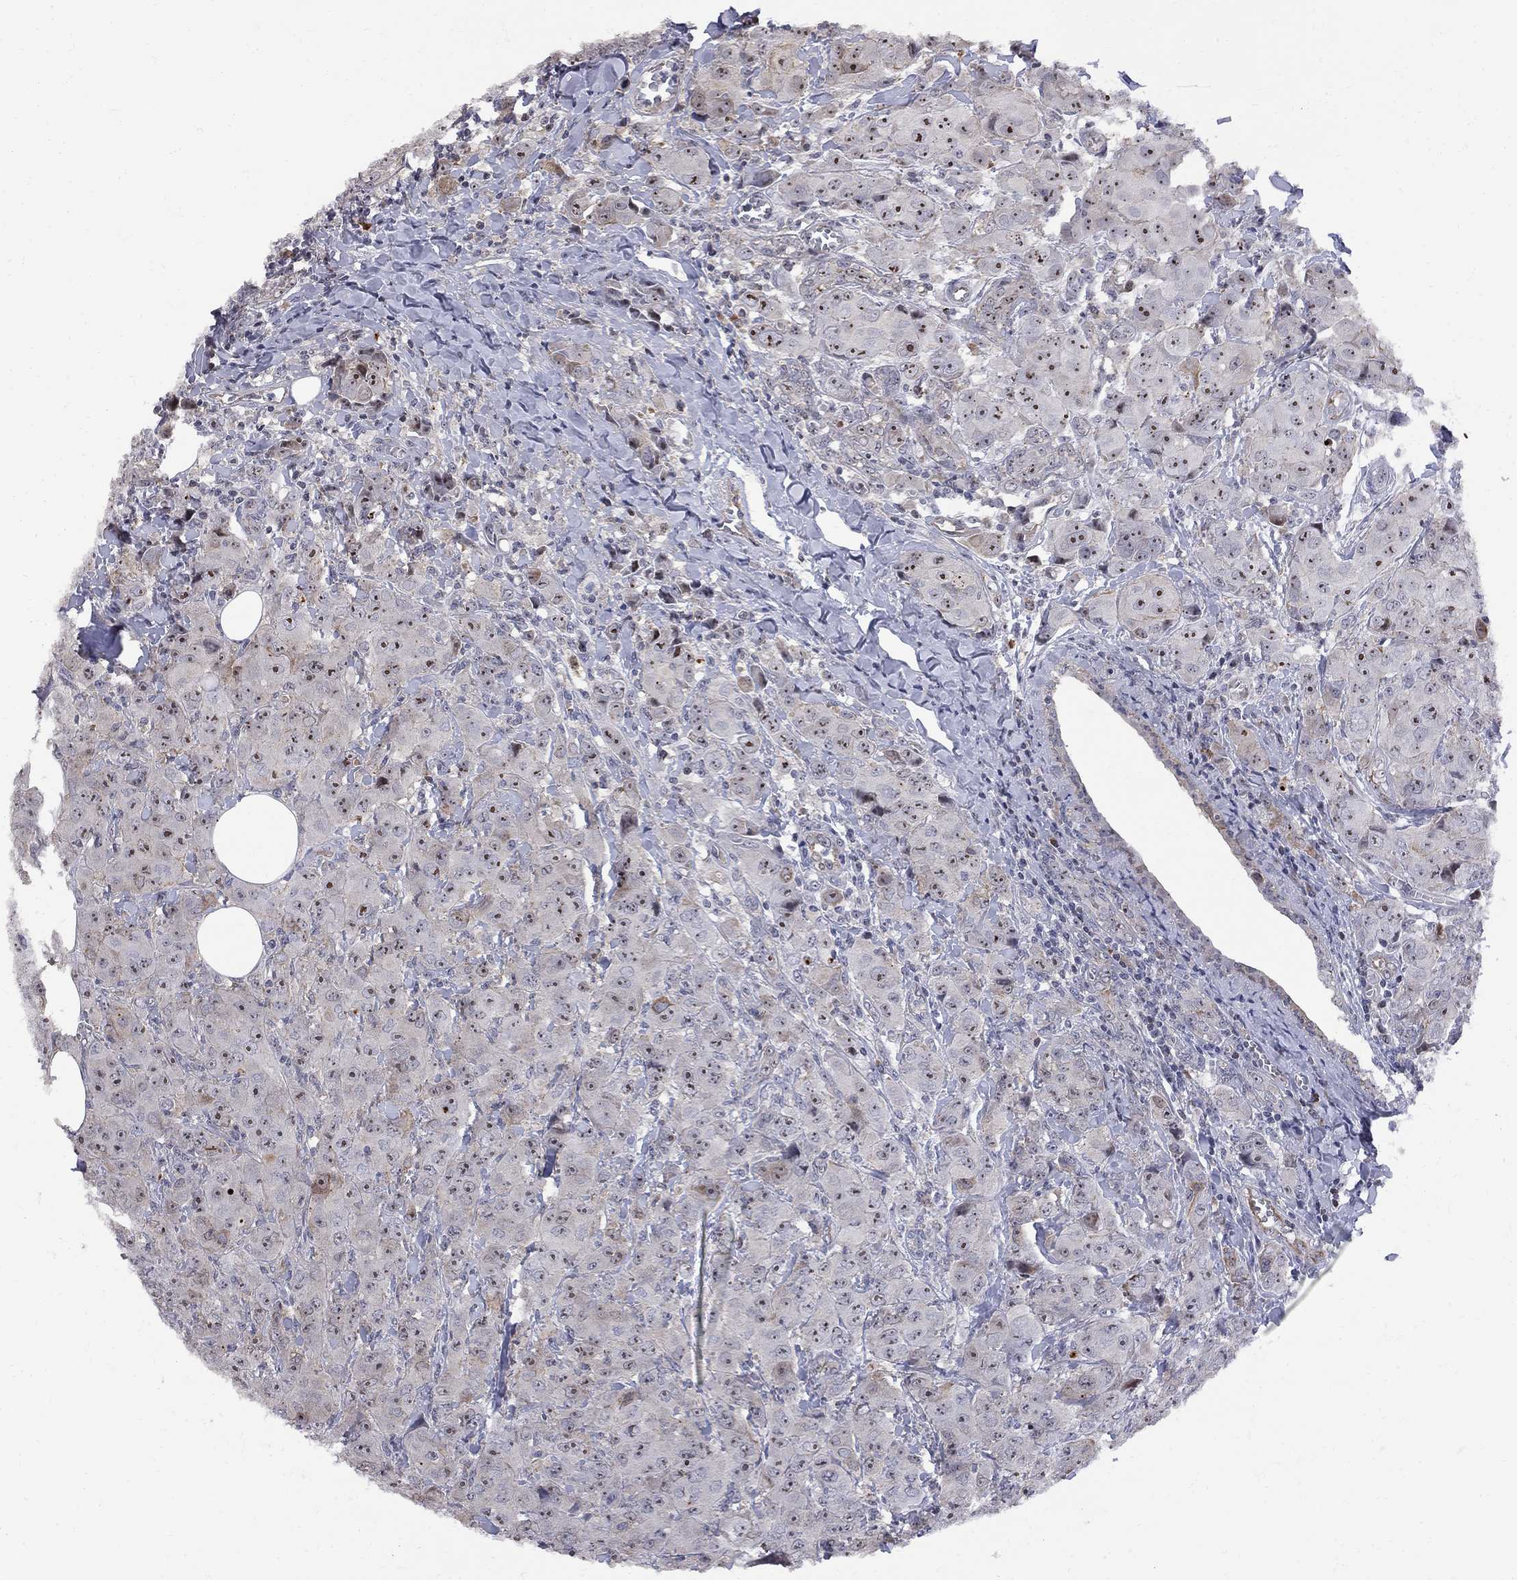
{"staining": {"intensity": "moderate", "quantity": "25%-75%", "location": "cytoplasmic/membranous,nuclear"}, "tissue": "breast cancer", "cell_type": "Tumor cells", "image_type": "cancer", "snomed": [{"axis": "morphology", "description": "Duct carcinoma"}, {"axis": "topography", "description": "Breast"}], "caption": "Breast cancer (invasive ductal carcinoma) stained for a protein (brown) reveals moderate cytoplasmic/membranous and nuclear positive staining in about 25%-75% of tumor cells.", "gene": "DHX33", "patient": {"sex": "female", "age": 43}}